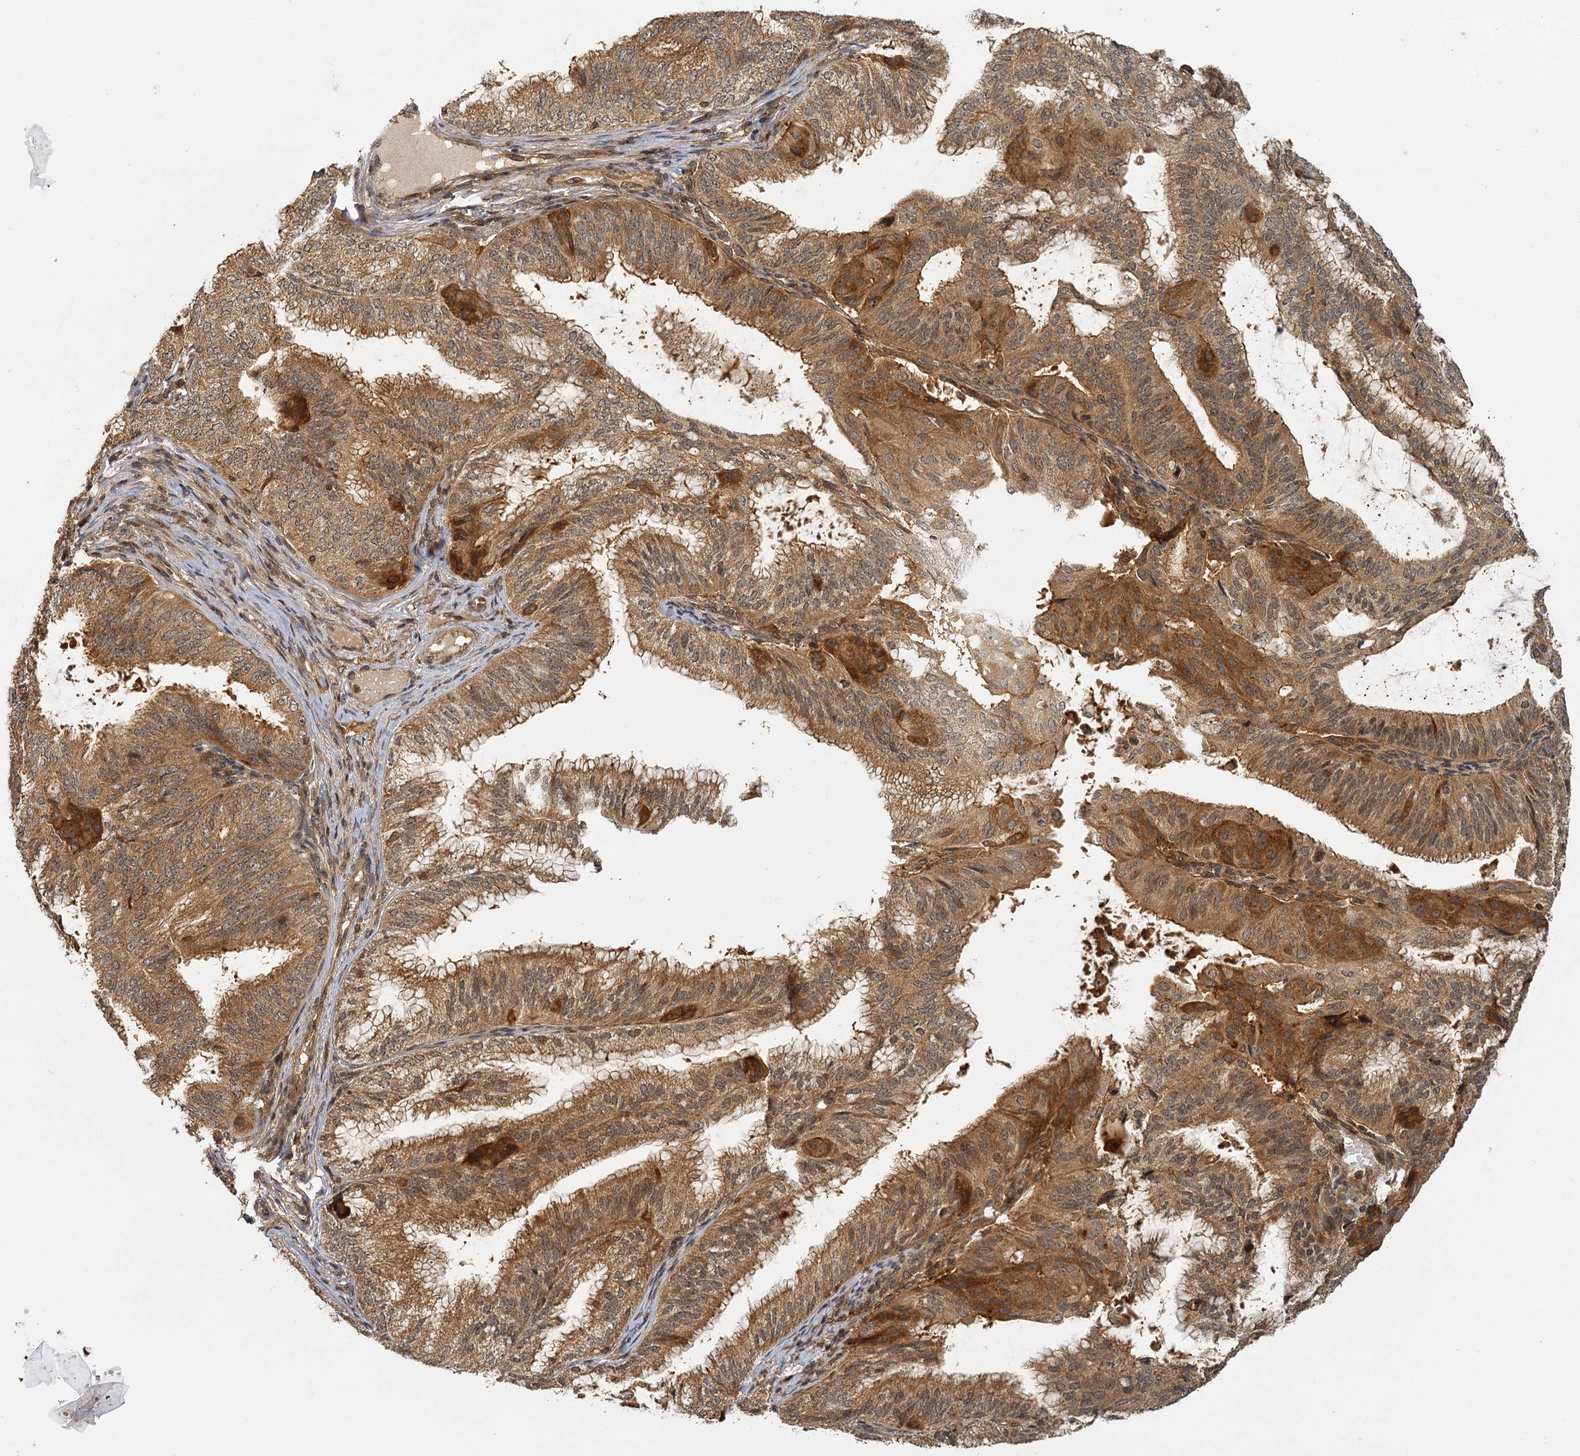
{"staining": {"intensity": "moderate", "quantity": ">75%", "location": "cytoplasmic/membranous,nuclear"}, "tissue": "endometrial cancer", "cell_type": "Tumor cells", "image_type": "cancer", "snomed": [{"axis": "morphology", "description": "Adenocarcinoma, NOS"}, {"axis": "topography", "description": "Endometrium"}], "caption": "Brown immunohistochemical staining in human endometrial adenocarcinoma reveals moderate cytoplasmic/membranous and nuclear staining in about >75% of tumor cells.", "gene": "ZNF549", "patient": {"sex": "female", "age": 49}}